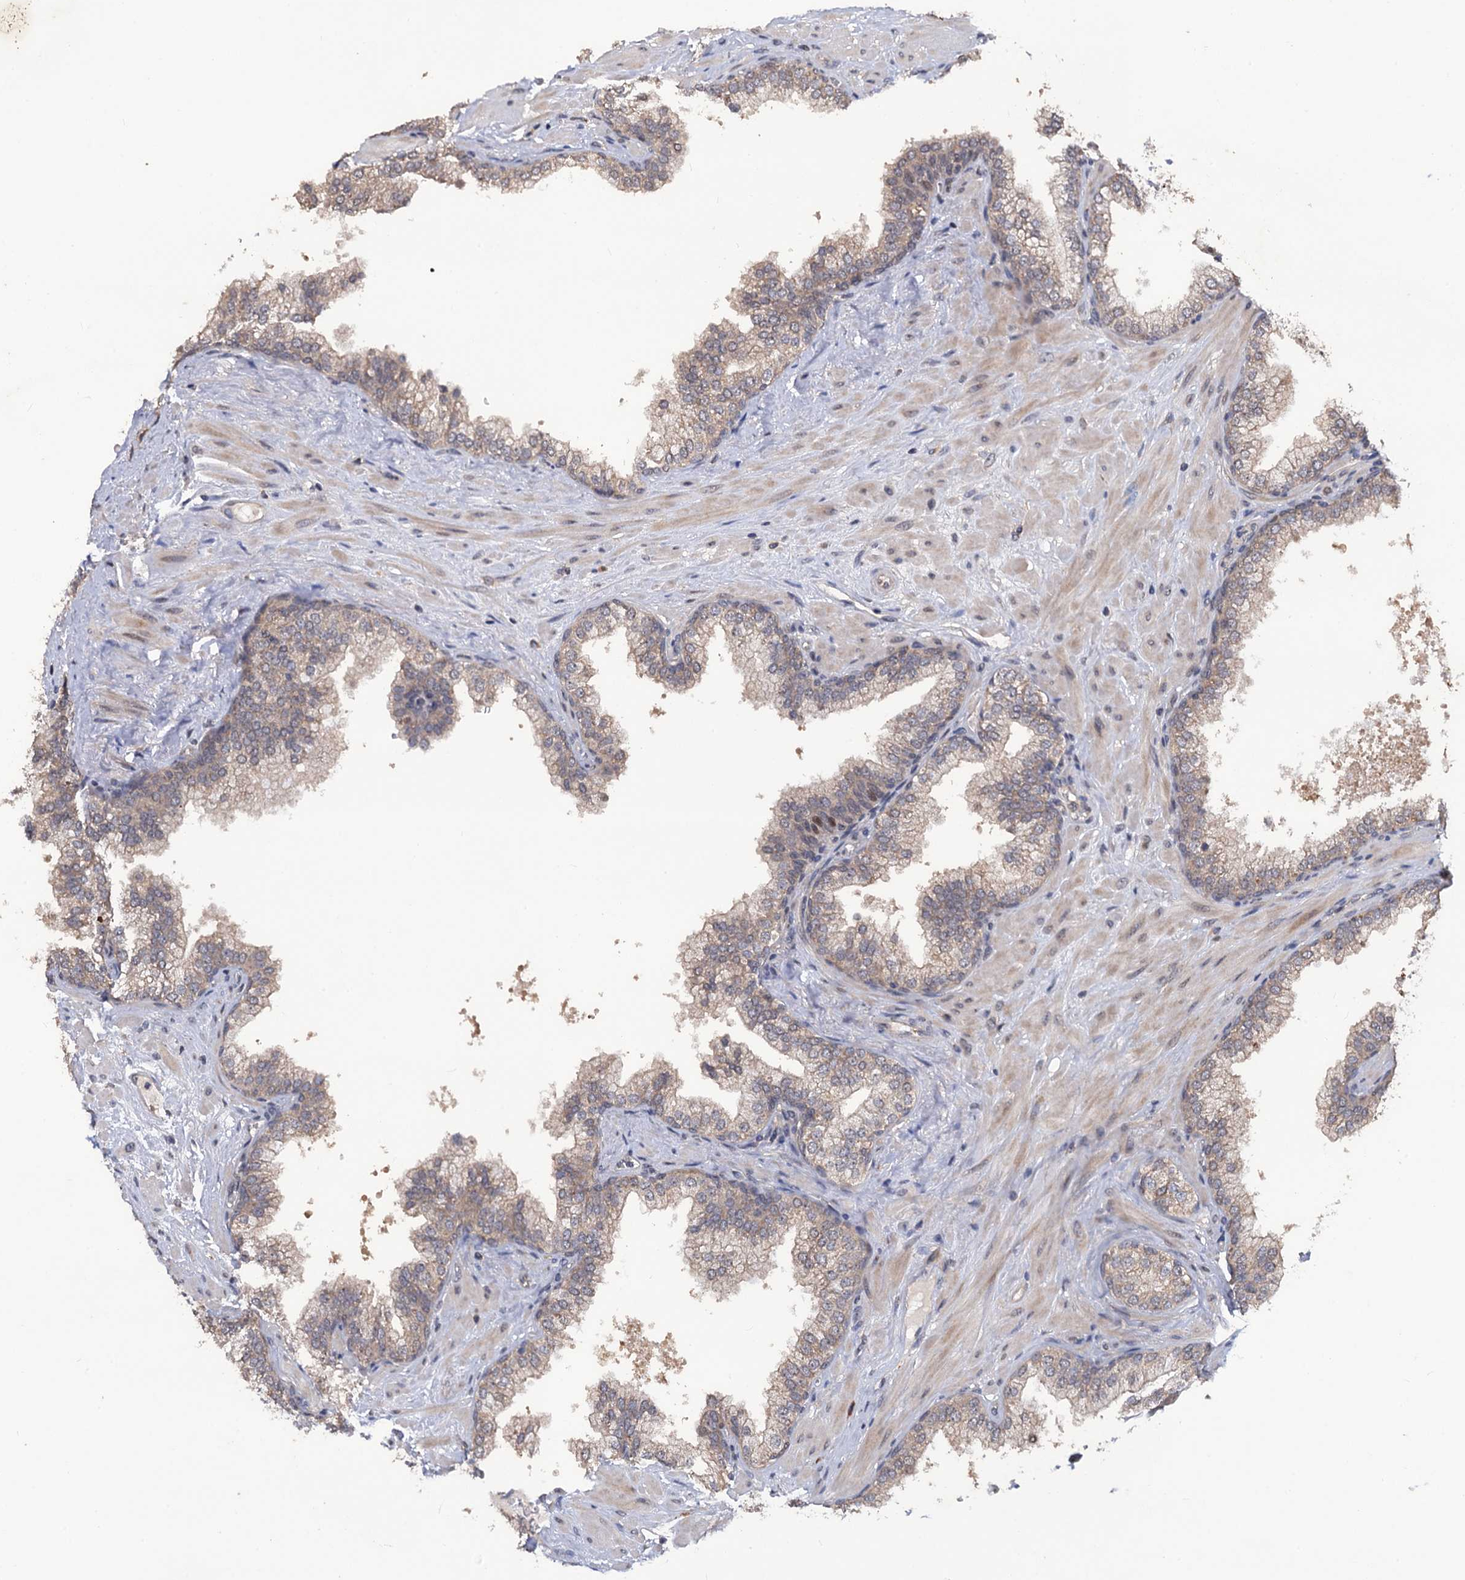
{"staining": {"intensity": "weak", "quantity": "<25%", "location": "cytoplasmic/membranous"}, "tissue": "prostate", "cell_type": "Glandular cells", "image_type": "normal", "snomed": [{"axis": "morphology", "description": "Normal tissue, NOS"}, {"axis": "topography", "description": "Prostate"}], "caption": "Protein analysis of benign prostate shows no significant expression in glandular cells.", "gene": "LRRC63", "patient": {"sex": "male", "age": 60}}